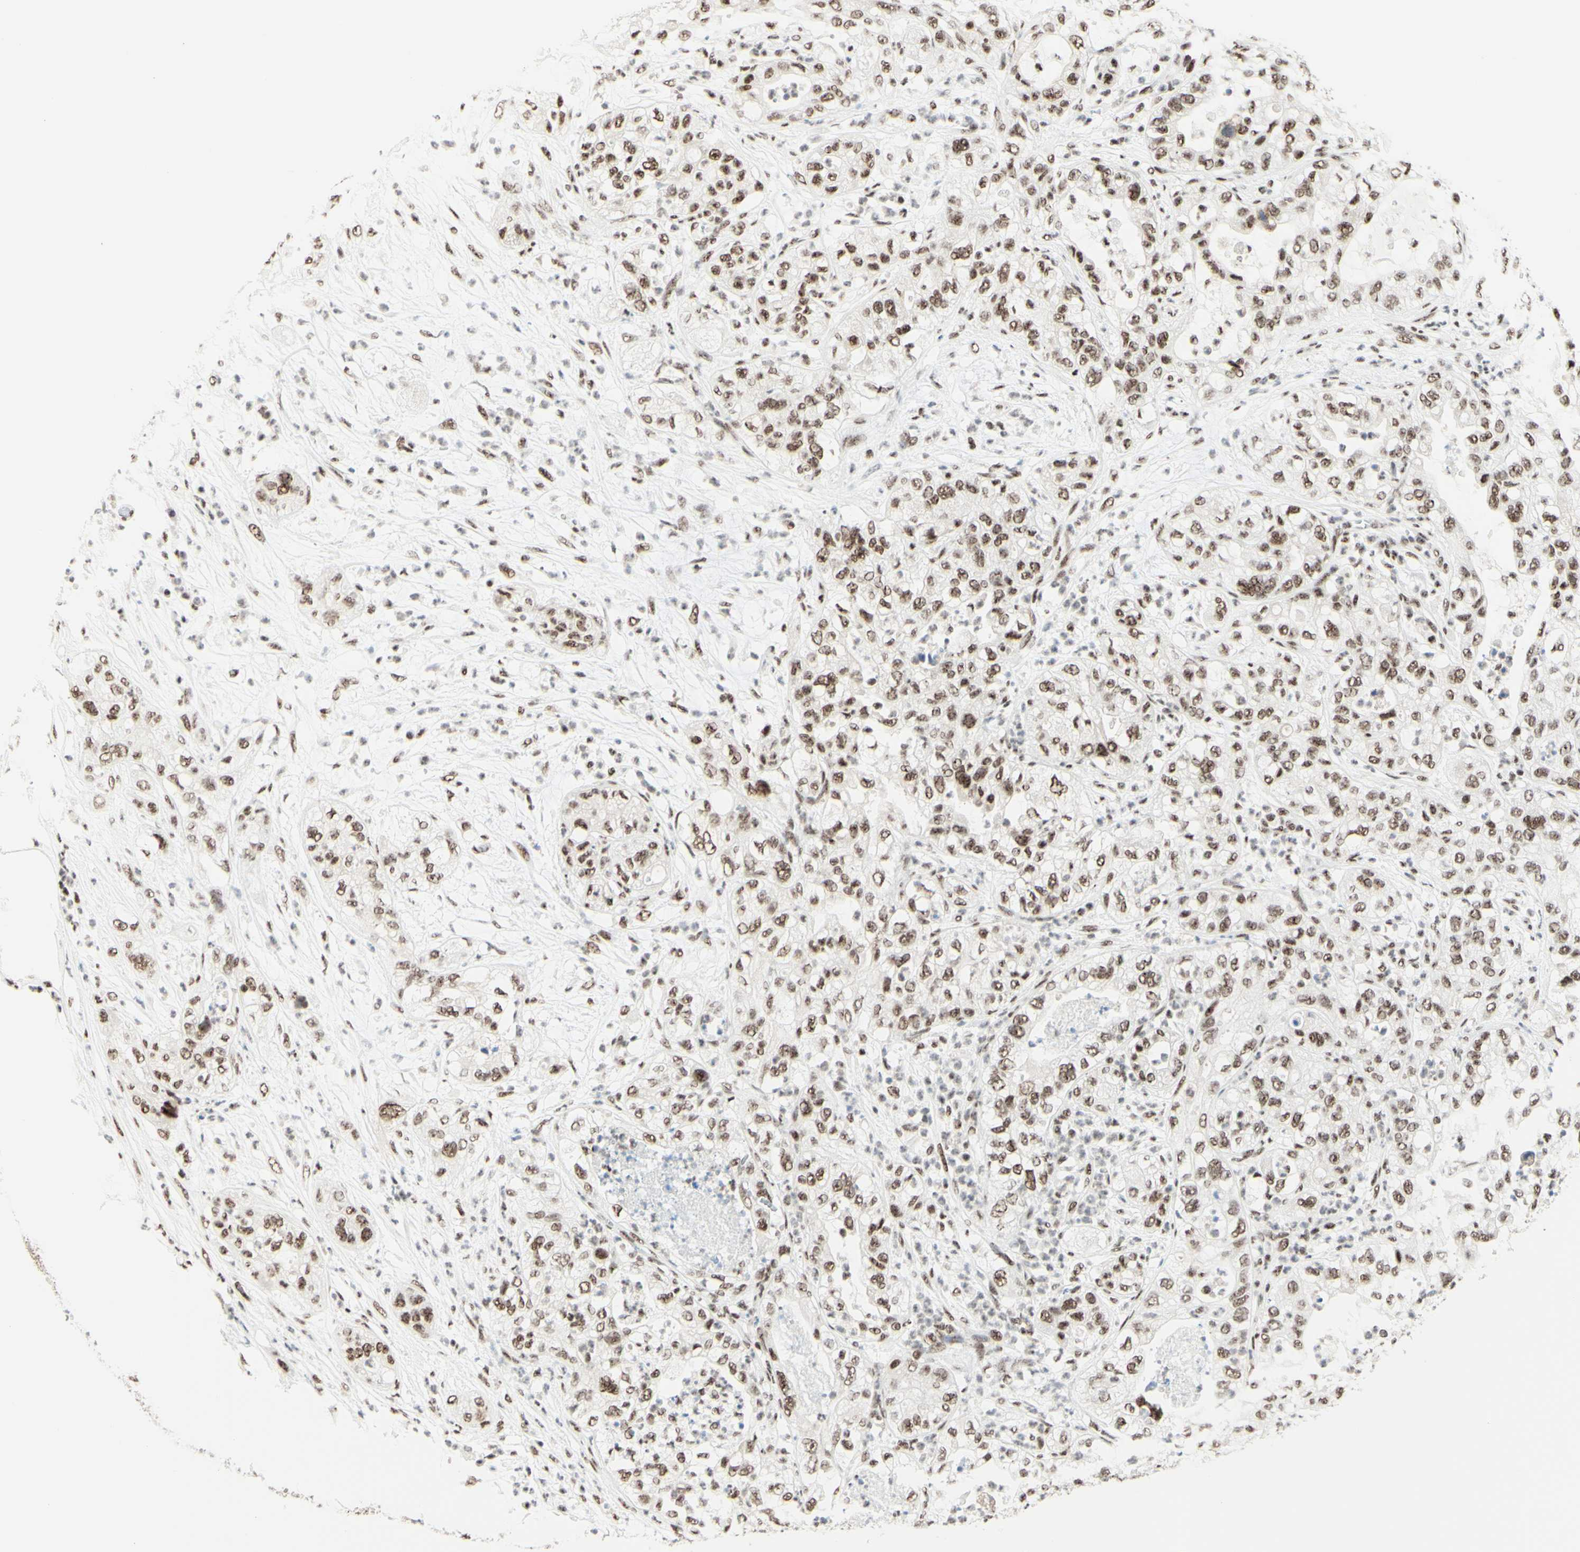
{"staining": {"intensity": "moderate", "quantity": ">75%", "location": "cytoplasmic/membranous,nuclear"}, "tissue": "pancreatic cancer", "cell_type": "Tumor cells", "image_type": "cancer", "snomed": [{"axis": "morphology", "description": "Adenocarcinoma, NOS"}, {"axis": "topography", "description": "Pancreas"}], "caption": "Immunohistochemistry (IHC) micrograph of neoplastic tissue: human pancreatic cancer stained using immunohistochemistry (IHC) exhibits medium levels of moderate protein expression localized specifically in the cytoplasmic/membranous and nuclear of tumor cells, appearing as a cytoplasmic/membranous and nuclear brown color.", "gene": "WTAP", "patient": {"sex": "female", "age": 78}}